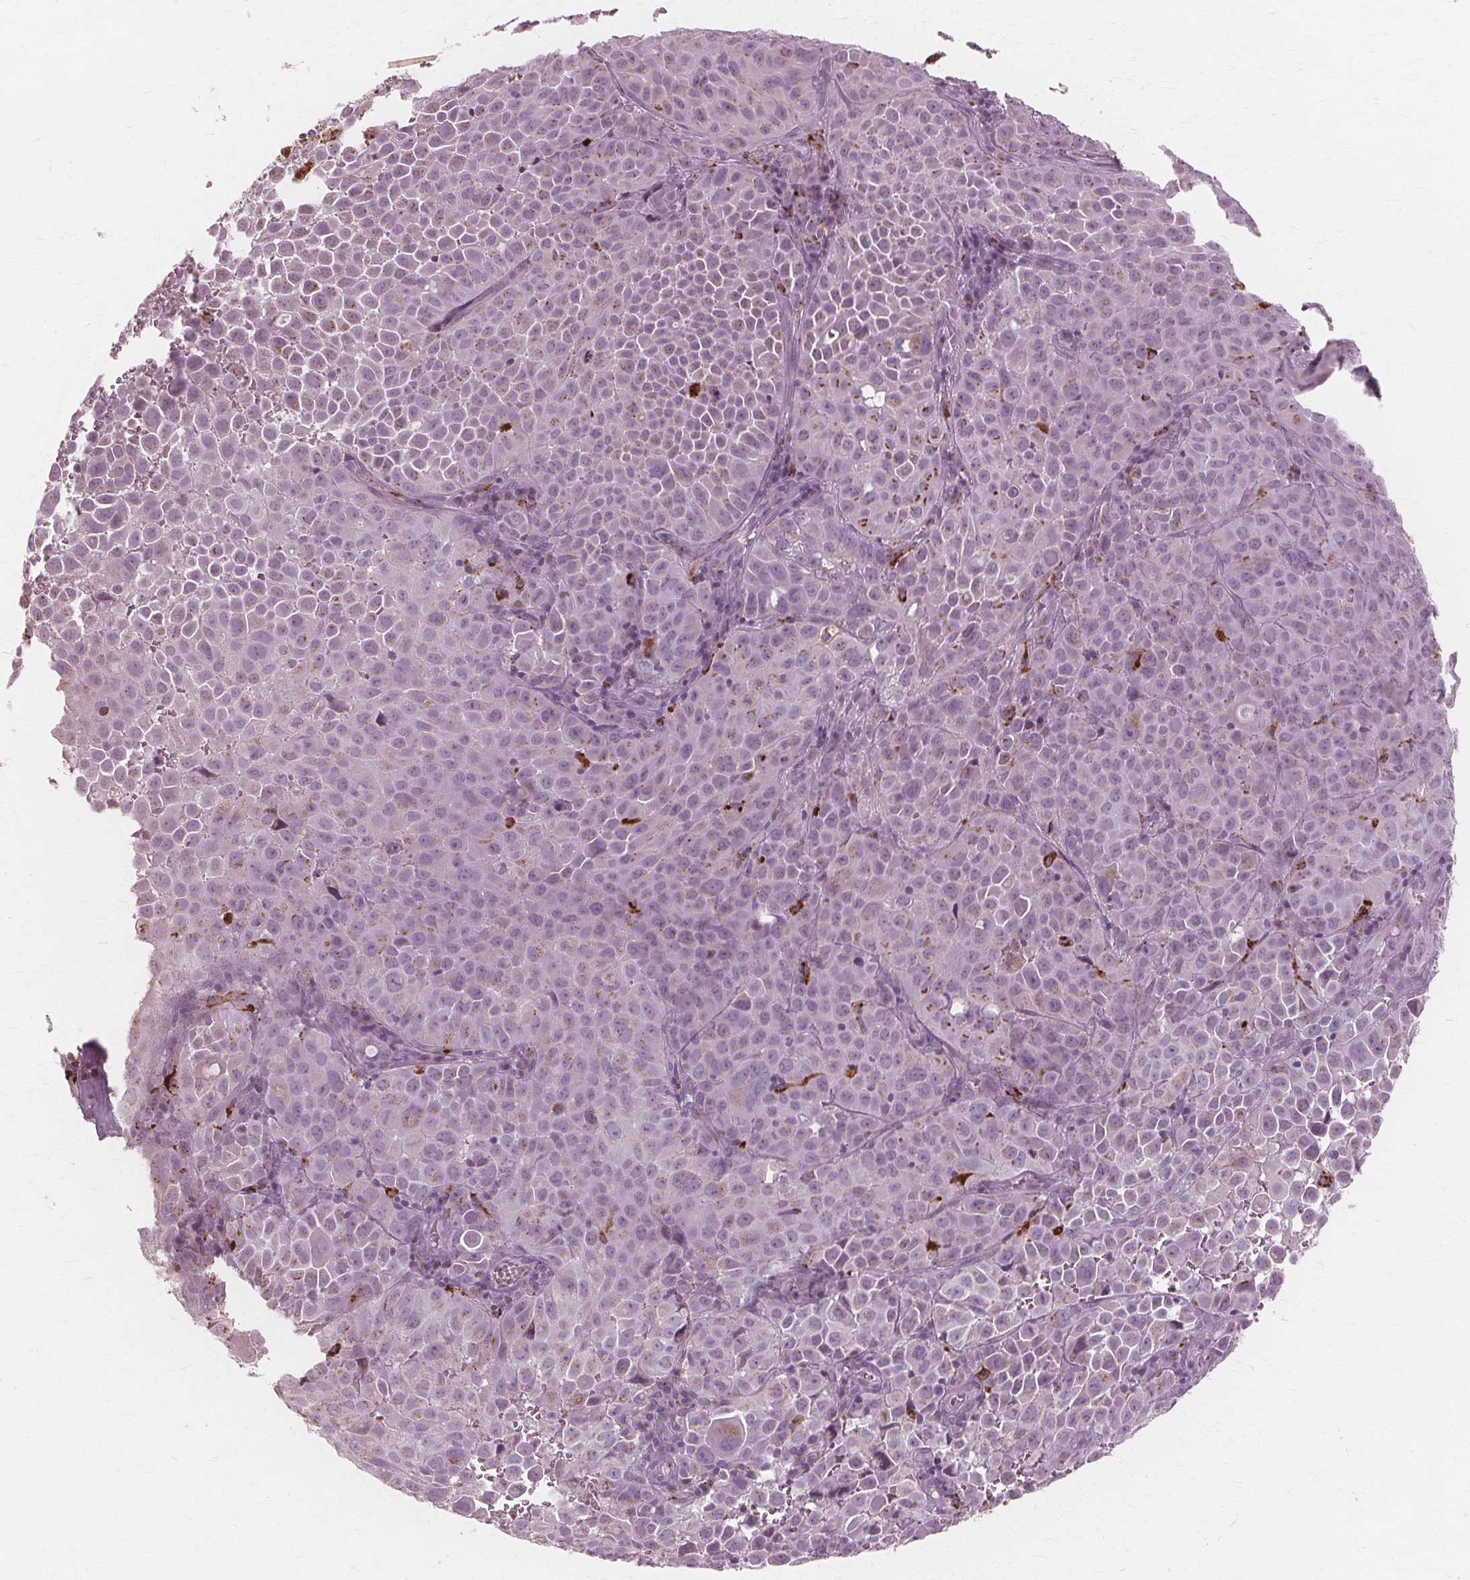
{"staining": {"intensity": "negative", "quantity": "none", "location": "none"}, "tissue": "cervical cancer", "cell_type": "Tumor cells", "image_type": "cancer", "snomed": [{"axis": "morphology", "description": "Squamous cell carcinoma, NOS"}, {"axis": "topography", "description": "Cervix"}], "caption": "Squamous cell carcinoma (cervical) was stained to show a protein in brown. There is no significant expression in tumor cells.", "gene": "DNASE2", "patient": {"sex": "female", "age": 55}}